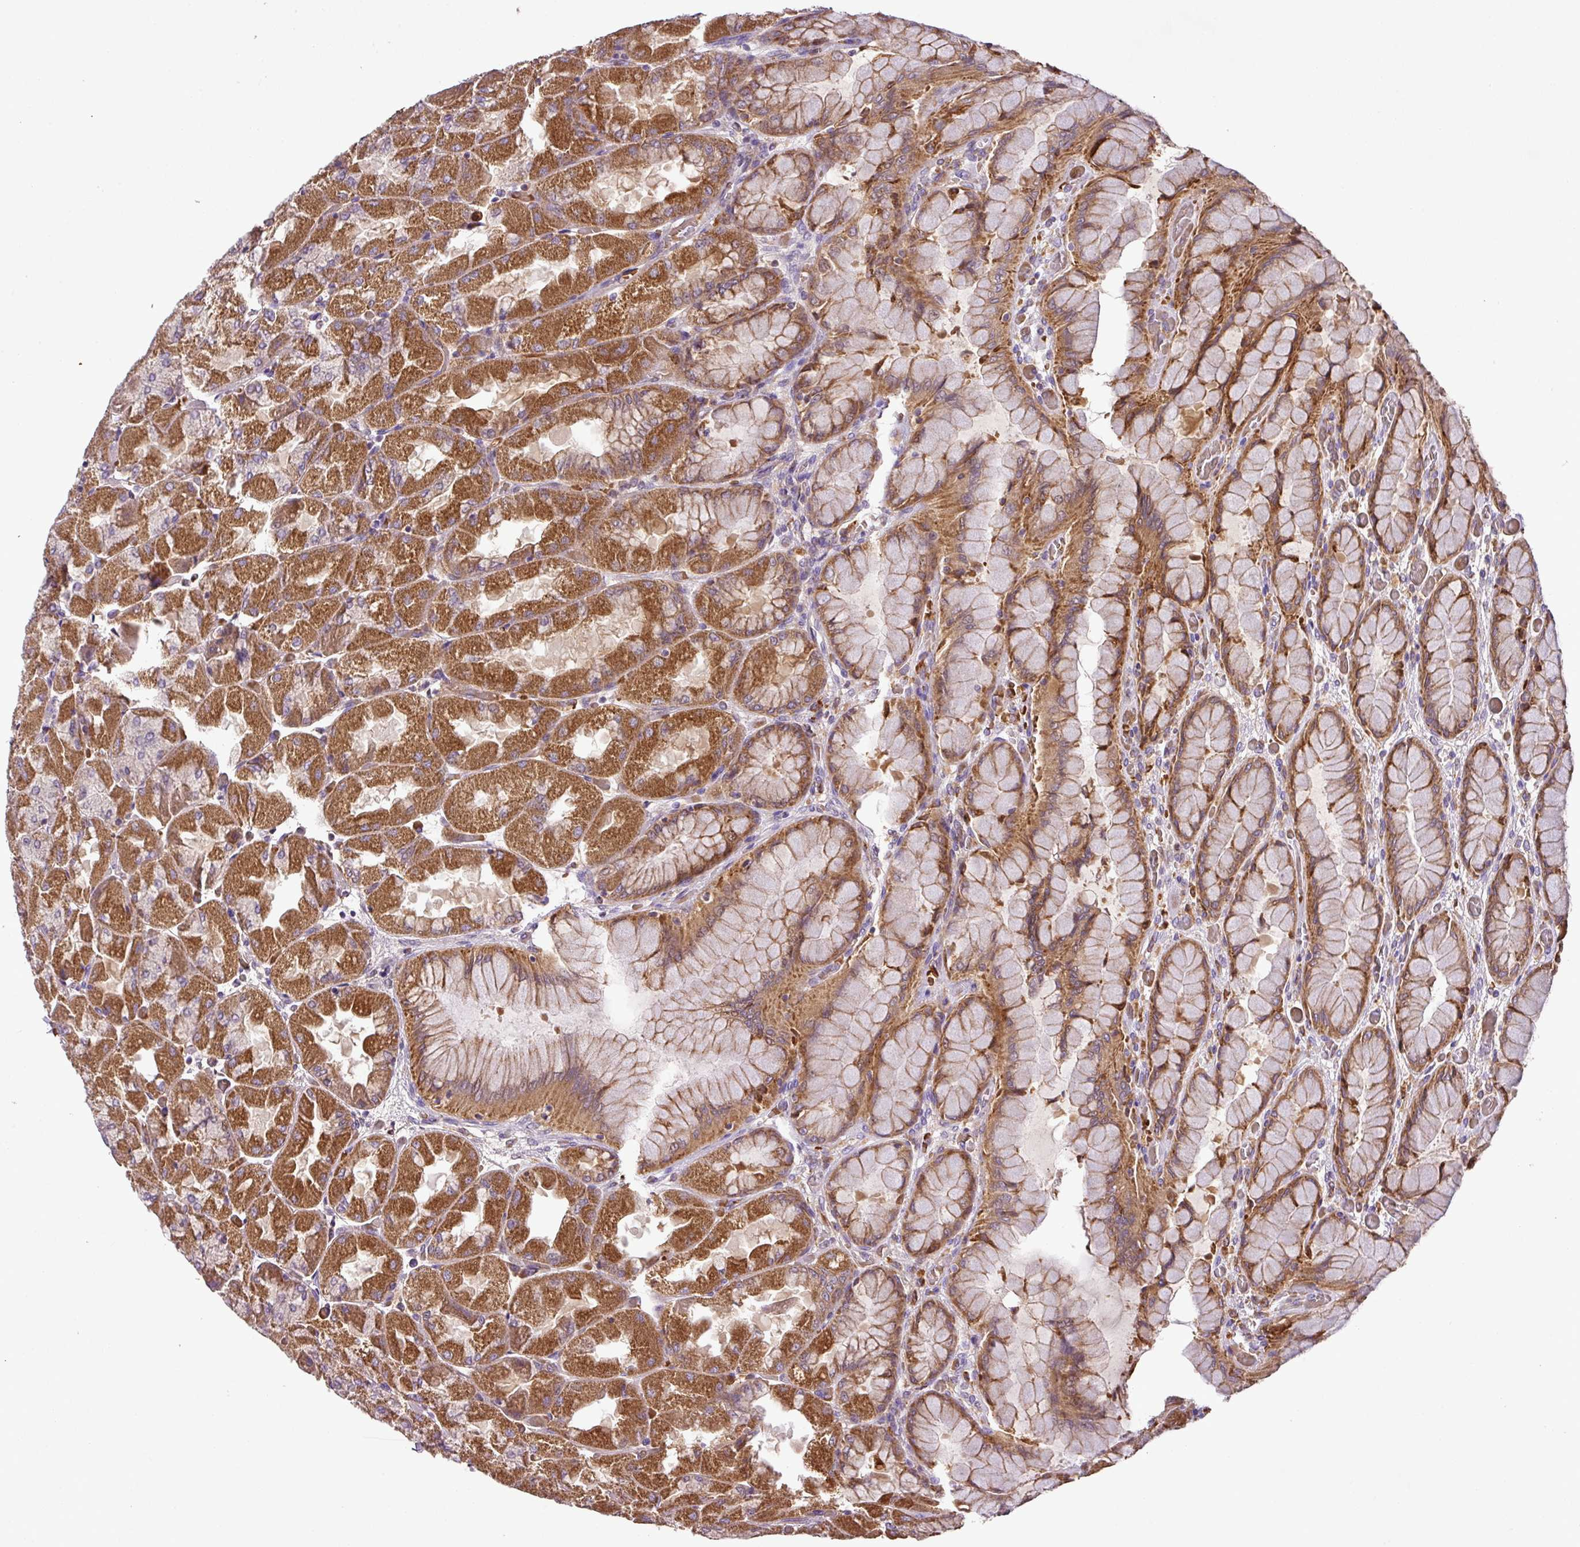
{"staining": {"intensity": "strong", "quantity": ">75%", "location": "cytoplasmic/membranous"}, "tissue": "stomach", "cell_type": "Glandular cells", "image_type": "normal", "snomed": [{"axis": "morphology", "description": "Normal tissue, NOS"}, {"axis": "topography", "description": "Stomach"}], "caption": "About >75% of glandular cells in benign human stomach exhibit strong cytoplasmic/membranous protein expression as visualized by brown immunohistochemical staining.", "gene": "ZNF513", "patient": {"sex": "female", "age": 61}}